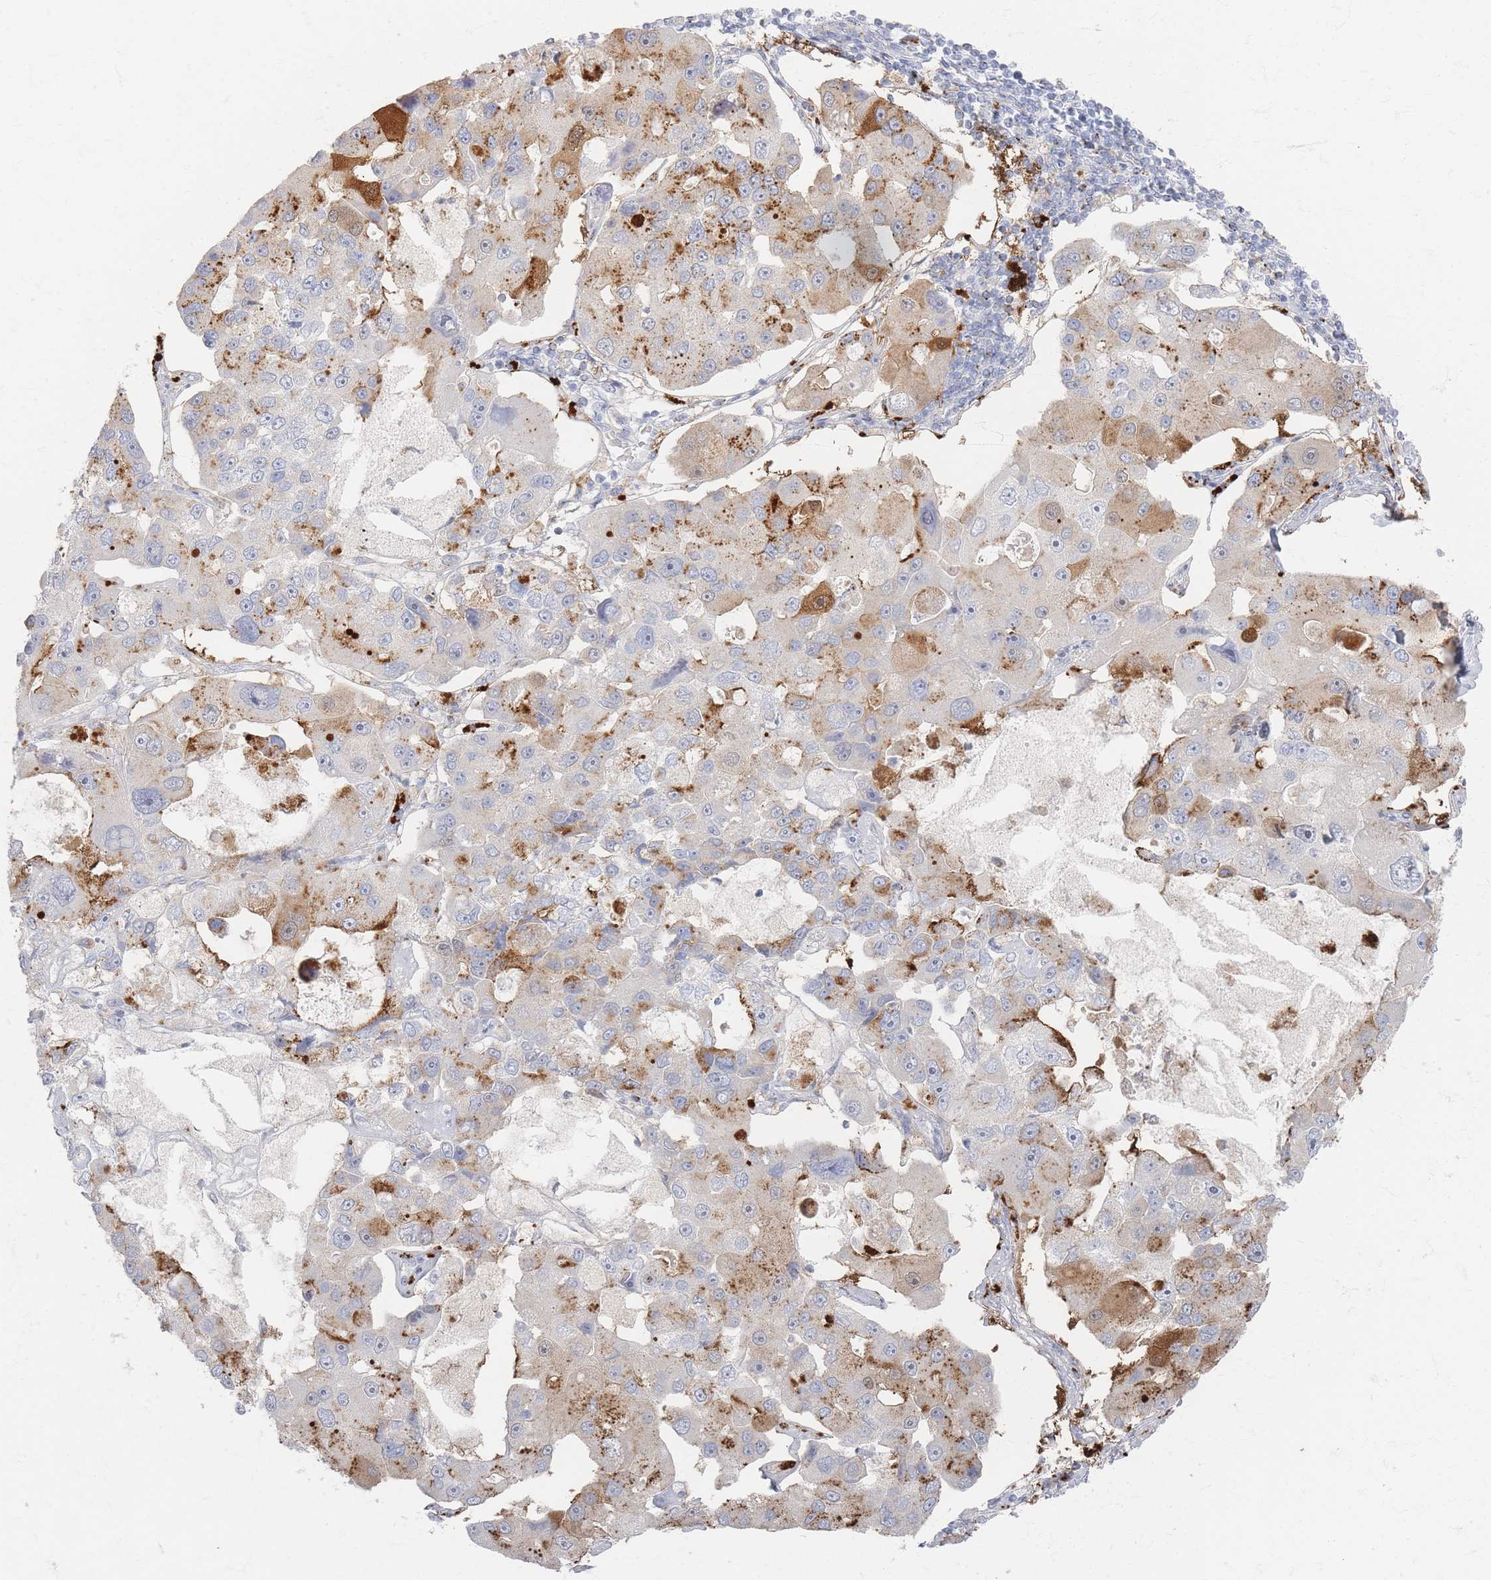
{"staining": {"intensity": "moderate", "quantity": "25%-75%", "location": "cytoplasmic/membranous"}, "tissue": "lung cancer", "cell_type": "Tumor cells", "image_type": "cancer", "snomed": [{"axis": "morphology", "description": "Adenocarcinoma, NOS"}, {"axis": "topography", "description": "Lung"}], "caption": "This image reveals IHC staining of lung cancer (adenocarcinoma), with medium moderate cytoplasmic/membranous expression in approximately 25%-75% of tumor cells.", "gene": "SLC2A11", "patient": {"sex": "female", "age": 54}}